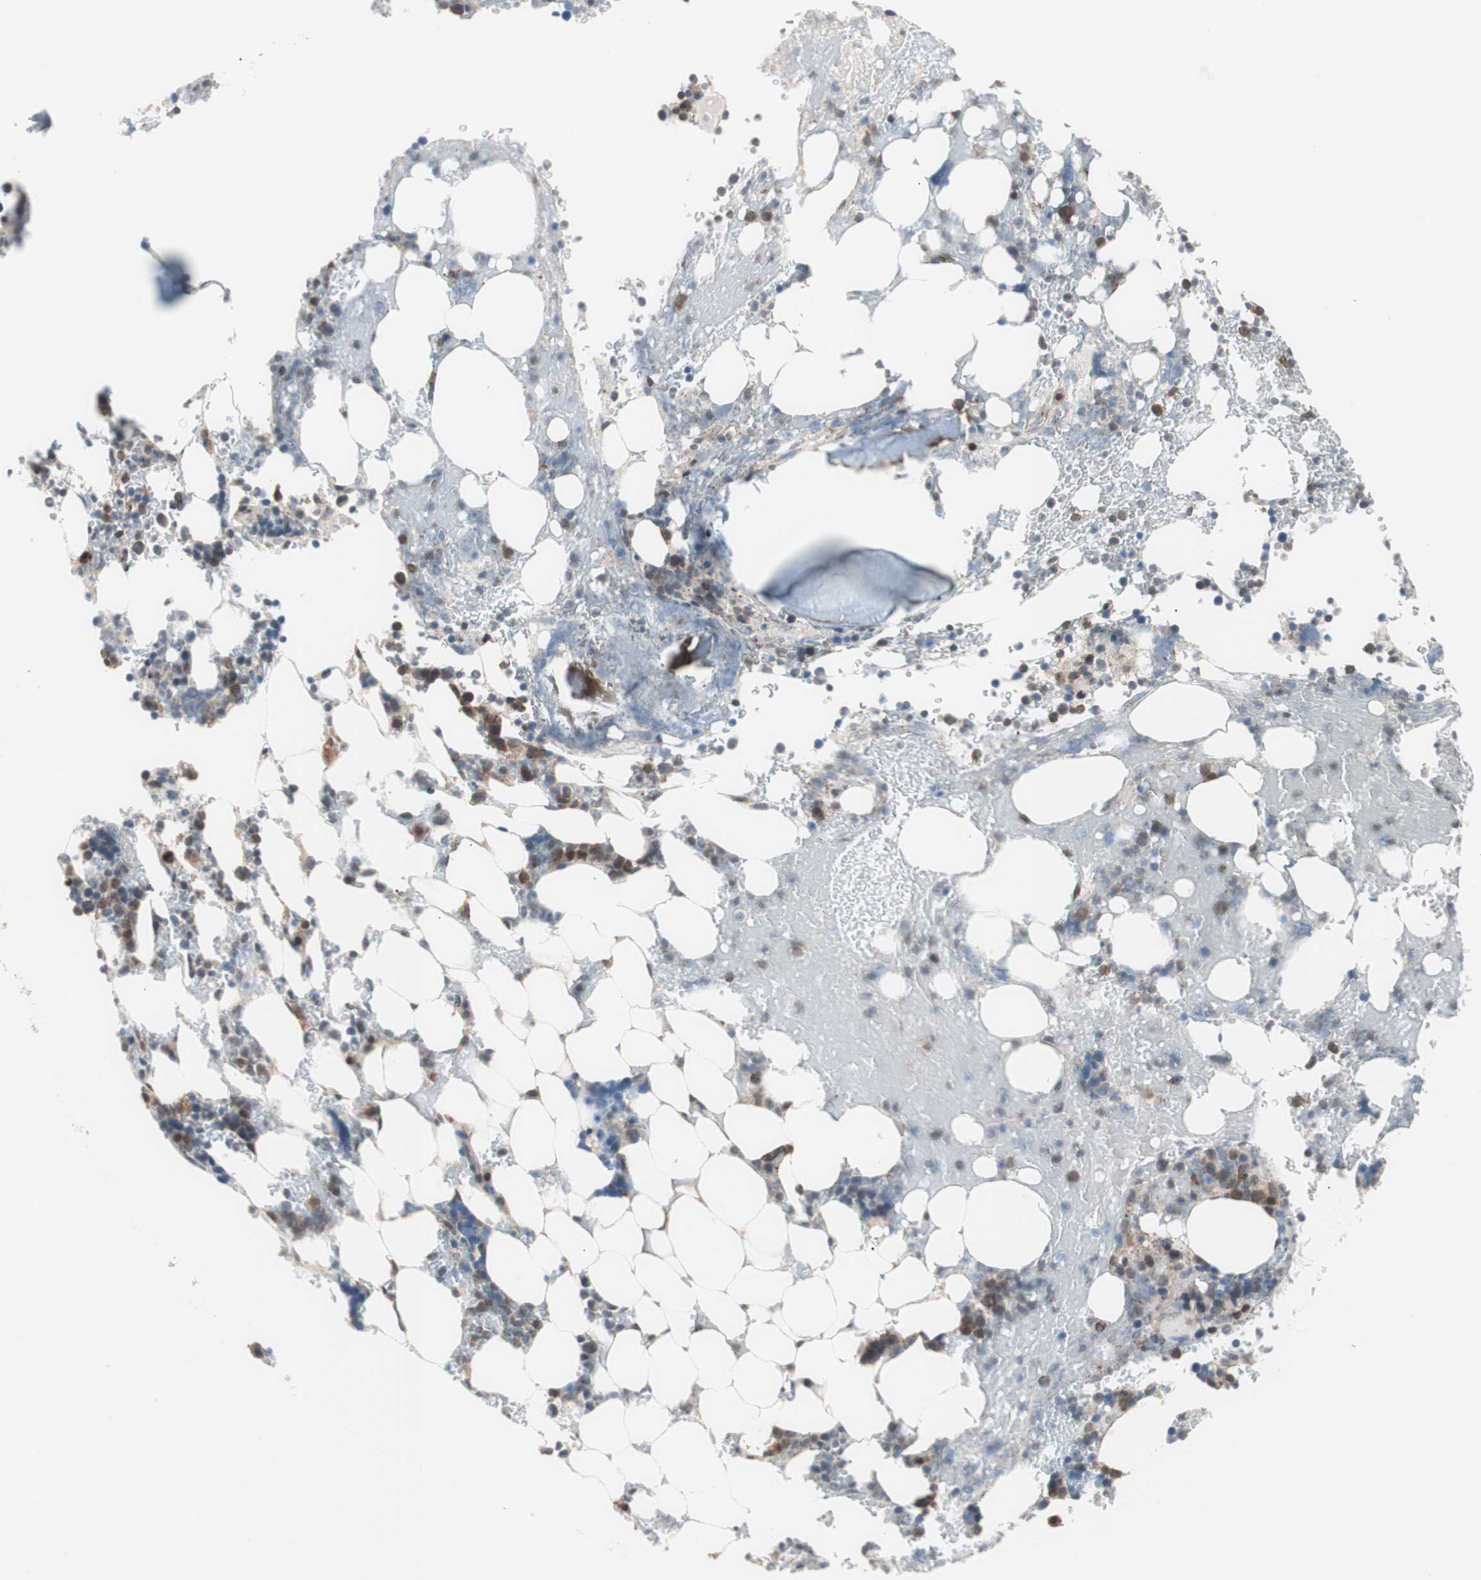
{"staining": {"intensity": "moderate", "quantity": "<25%", "location": "cytoplasmic/membranous"}, "tissue": "bone marrow", "cell_type": "Hematopoietic cells", "image_type": "normal", "snomed": [{"axis": "morphology", "description": "Normal tissue, NOS"}, {"axis": "topography", "description": "Bone marrow"}], "caption": "Immunohistochemical staining of benign human bone marrow reveals moderate cytoplasmic/membranous protein expression in approximately <25% of hematopoietic cells. The protein of interest is shown in brown color, while the nuclei are stained blue.", "gene": "POLH", "patient": {"sex": "female", "age": 73}}